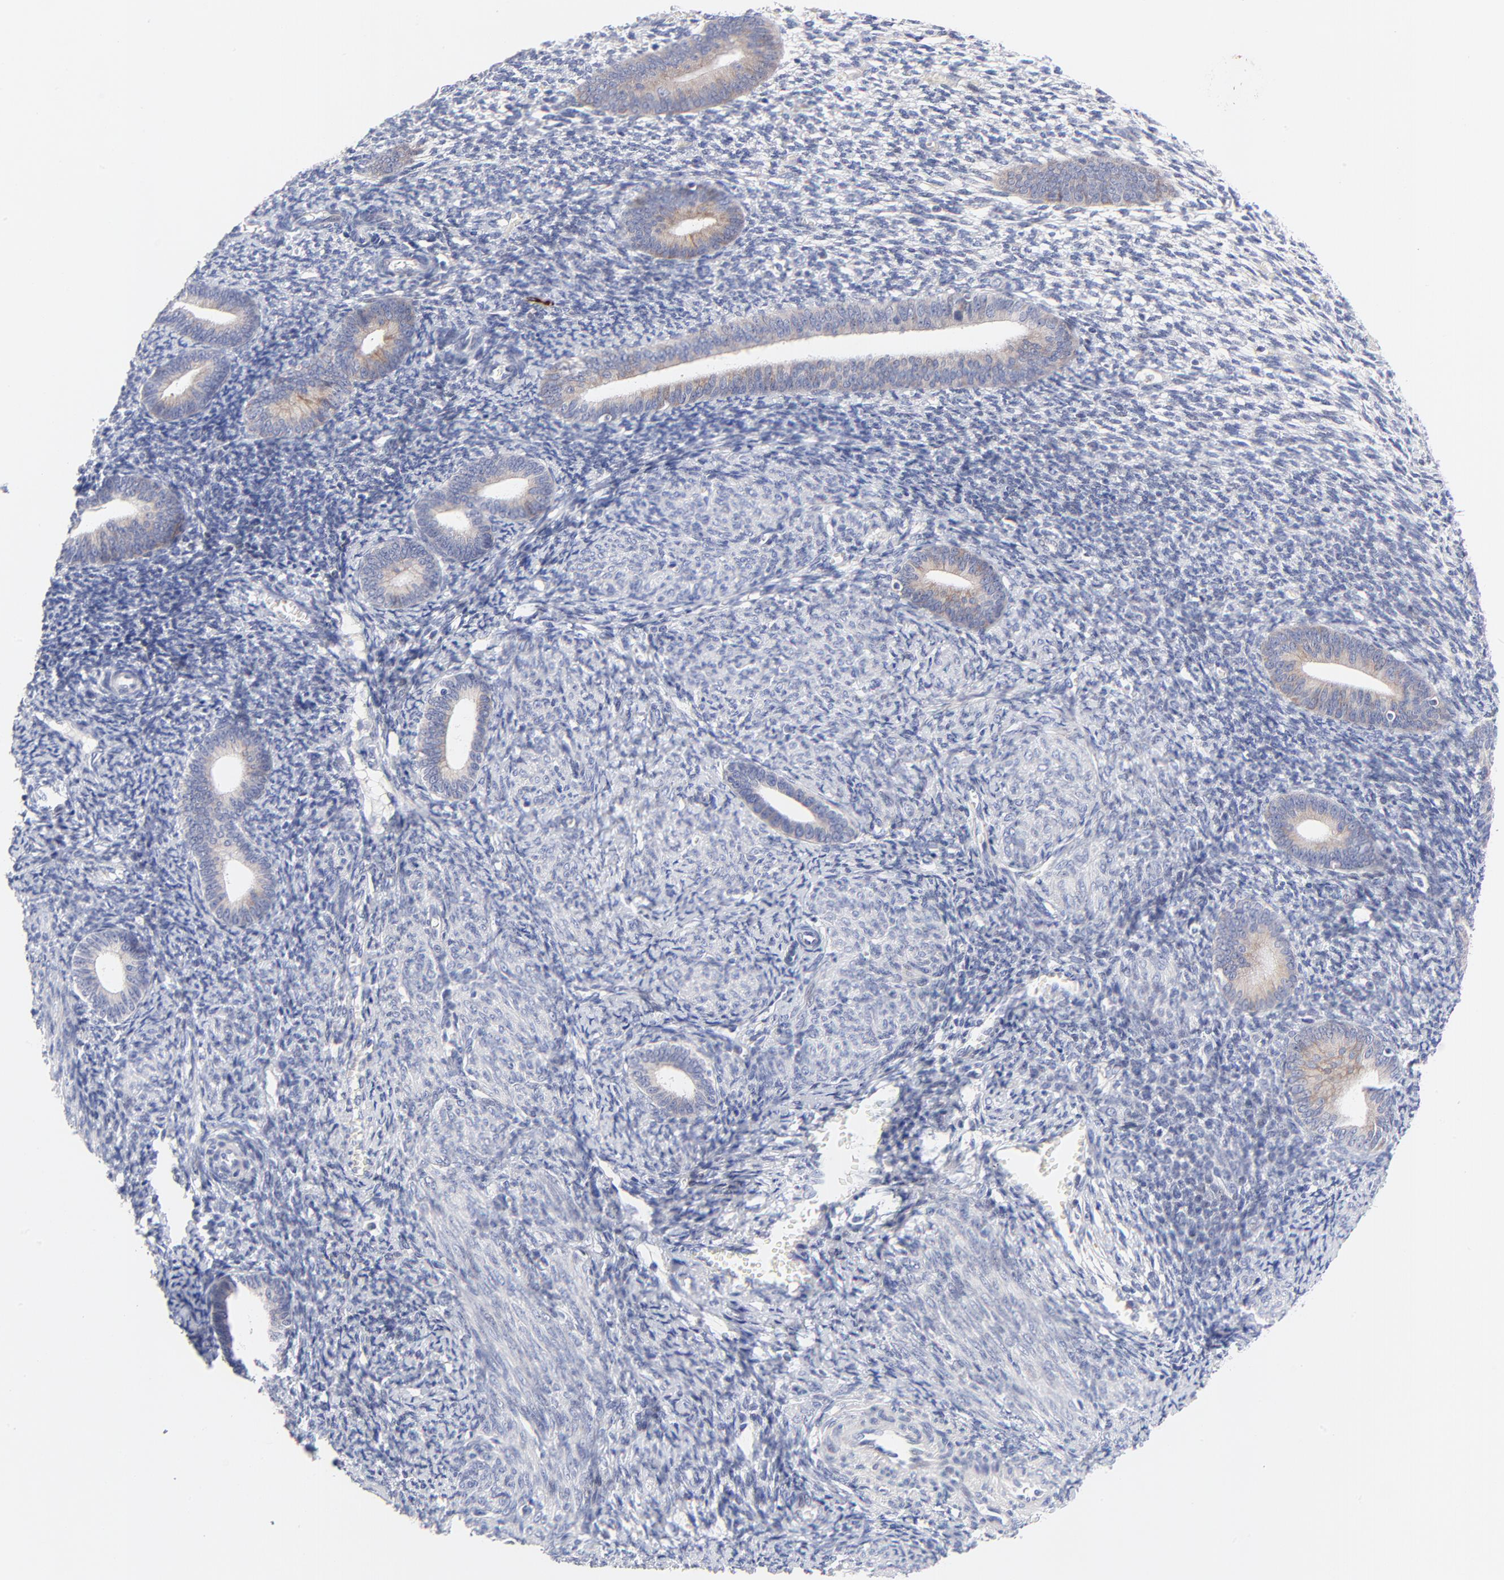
{"staining": {"intensity": "negative", "quantity": "none", "location": "none"}, "tissue": "endometrium", "cell_type": "Cells in endometrial stroma", "image_type": "normal", "snomed": [{"axis": "morphology", "description": "Normal tissue, NOS"}, {"axis": "topography", "description": "Endometrium"}], "caption": "DAB (3,3'-diaminobenzidine) immunohistochemical staining of normal endometrium demonstrates no significant positivity in cells in endometrial stroma.", "gene": "AFF2", "patient": {"sex": "female", "age": 57}}